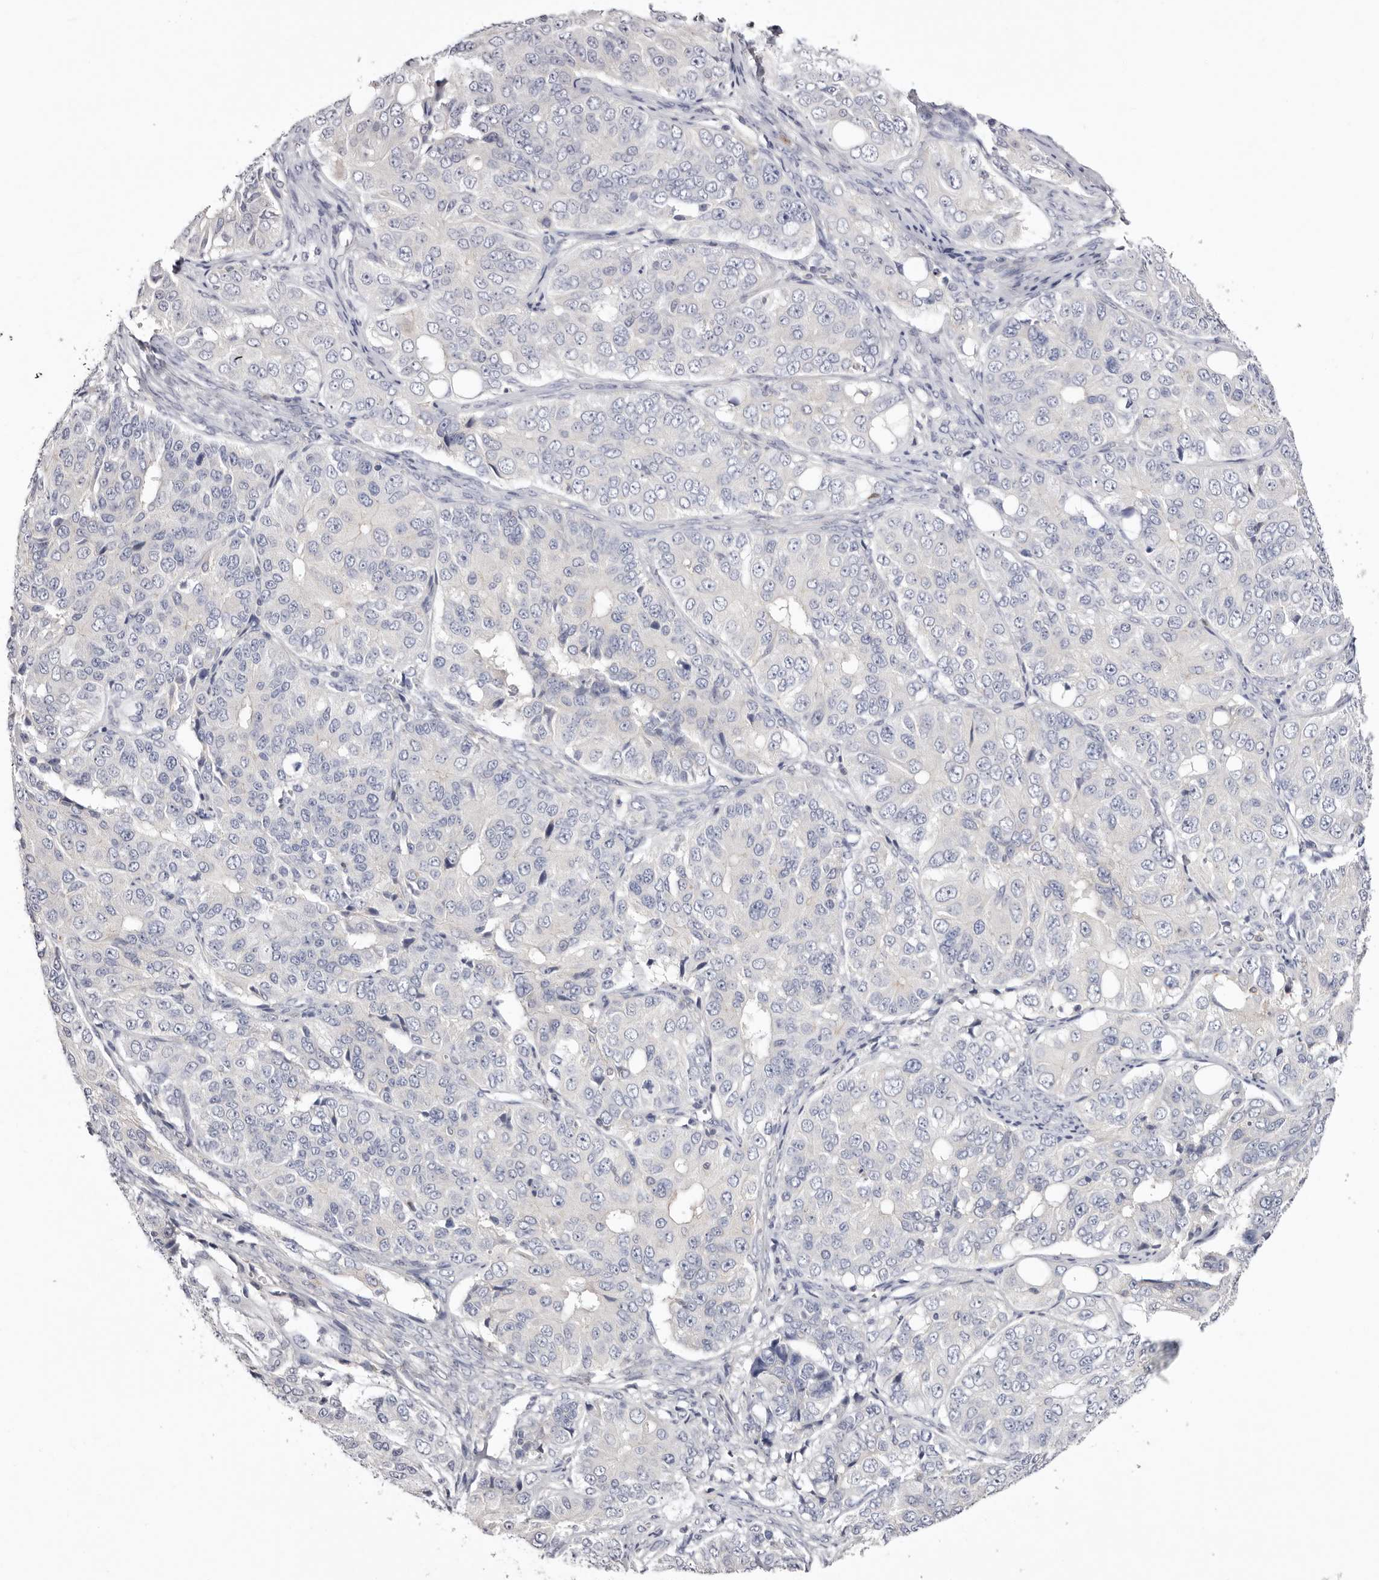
{"staining": {"intensity": "negative", "quantity": "none", "location": "none"}, "tissue": "ovarian cancer", "cell_type": "Tumor cells", "image_type": "cancer", "snomed": [{"axis": "morphology", "description": "Carcinoma, endometroid"}, {"axis": "topography", "description": "Ovary"}], "caption": "Tumor cells are negative for protein expression in human ovarian cancer (endometroid carcinoma). Nuclei are stained in blue.", "gene": "S1PR5", "patient": {"sex": "female", "age": 51}}